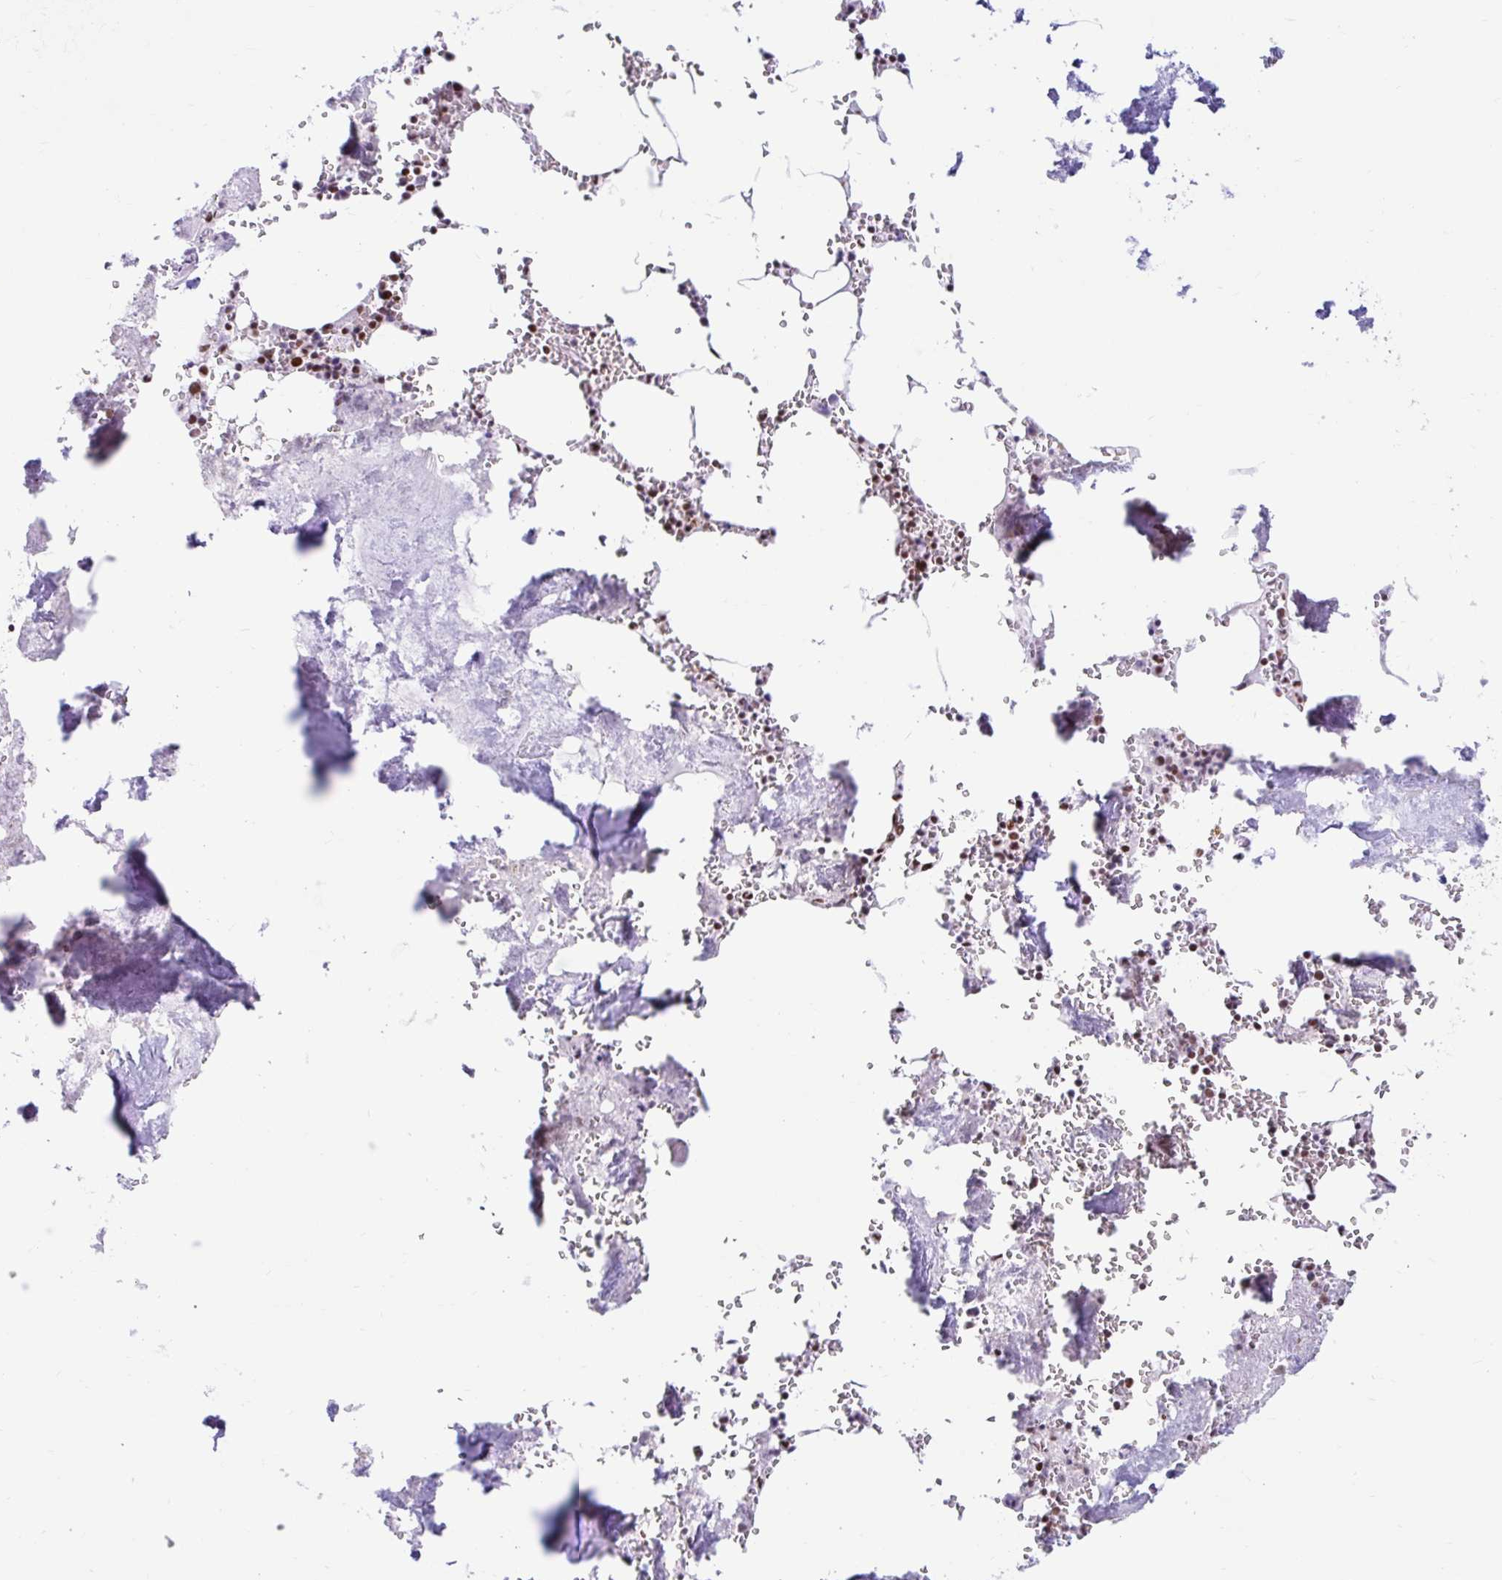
{"staining": {"intensity": "moderate", "quantity": "25%-75%", "location": "nuclear"}, "tissue": "bone marrow", "cell_type": "Hematopoietic cells", "image_type": "normal", "snomed": [{"axis": "morphology", "description": "Normal tissue, NOS"}, {"axis": "topography", "description": "Bone marrow"}], "caption": "Immunohistochemical staining of normal bone marrow exhibits medium levels of moderate nuclear expression in about 25%-75% of hematopoietic cells. The staining is performed using DAB brown chromogen to label protein expression. The nuclei are counter-stained blue using hematoxylin.", "gene": "KHDRBS1", "patient": {"sex": "male", "age": 54}}